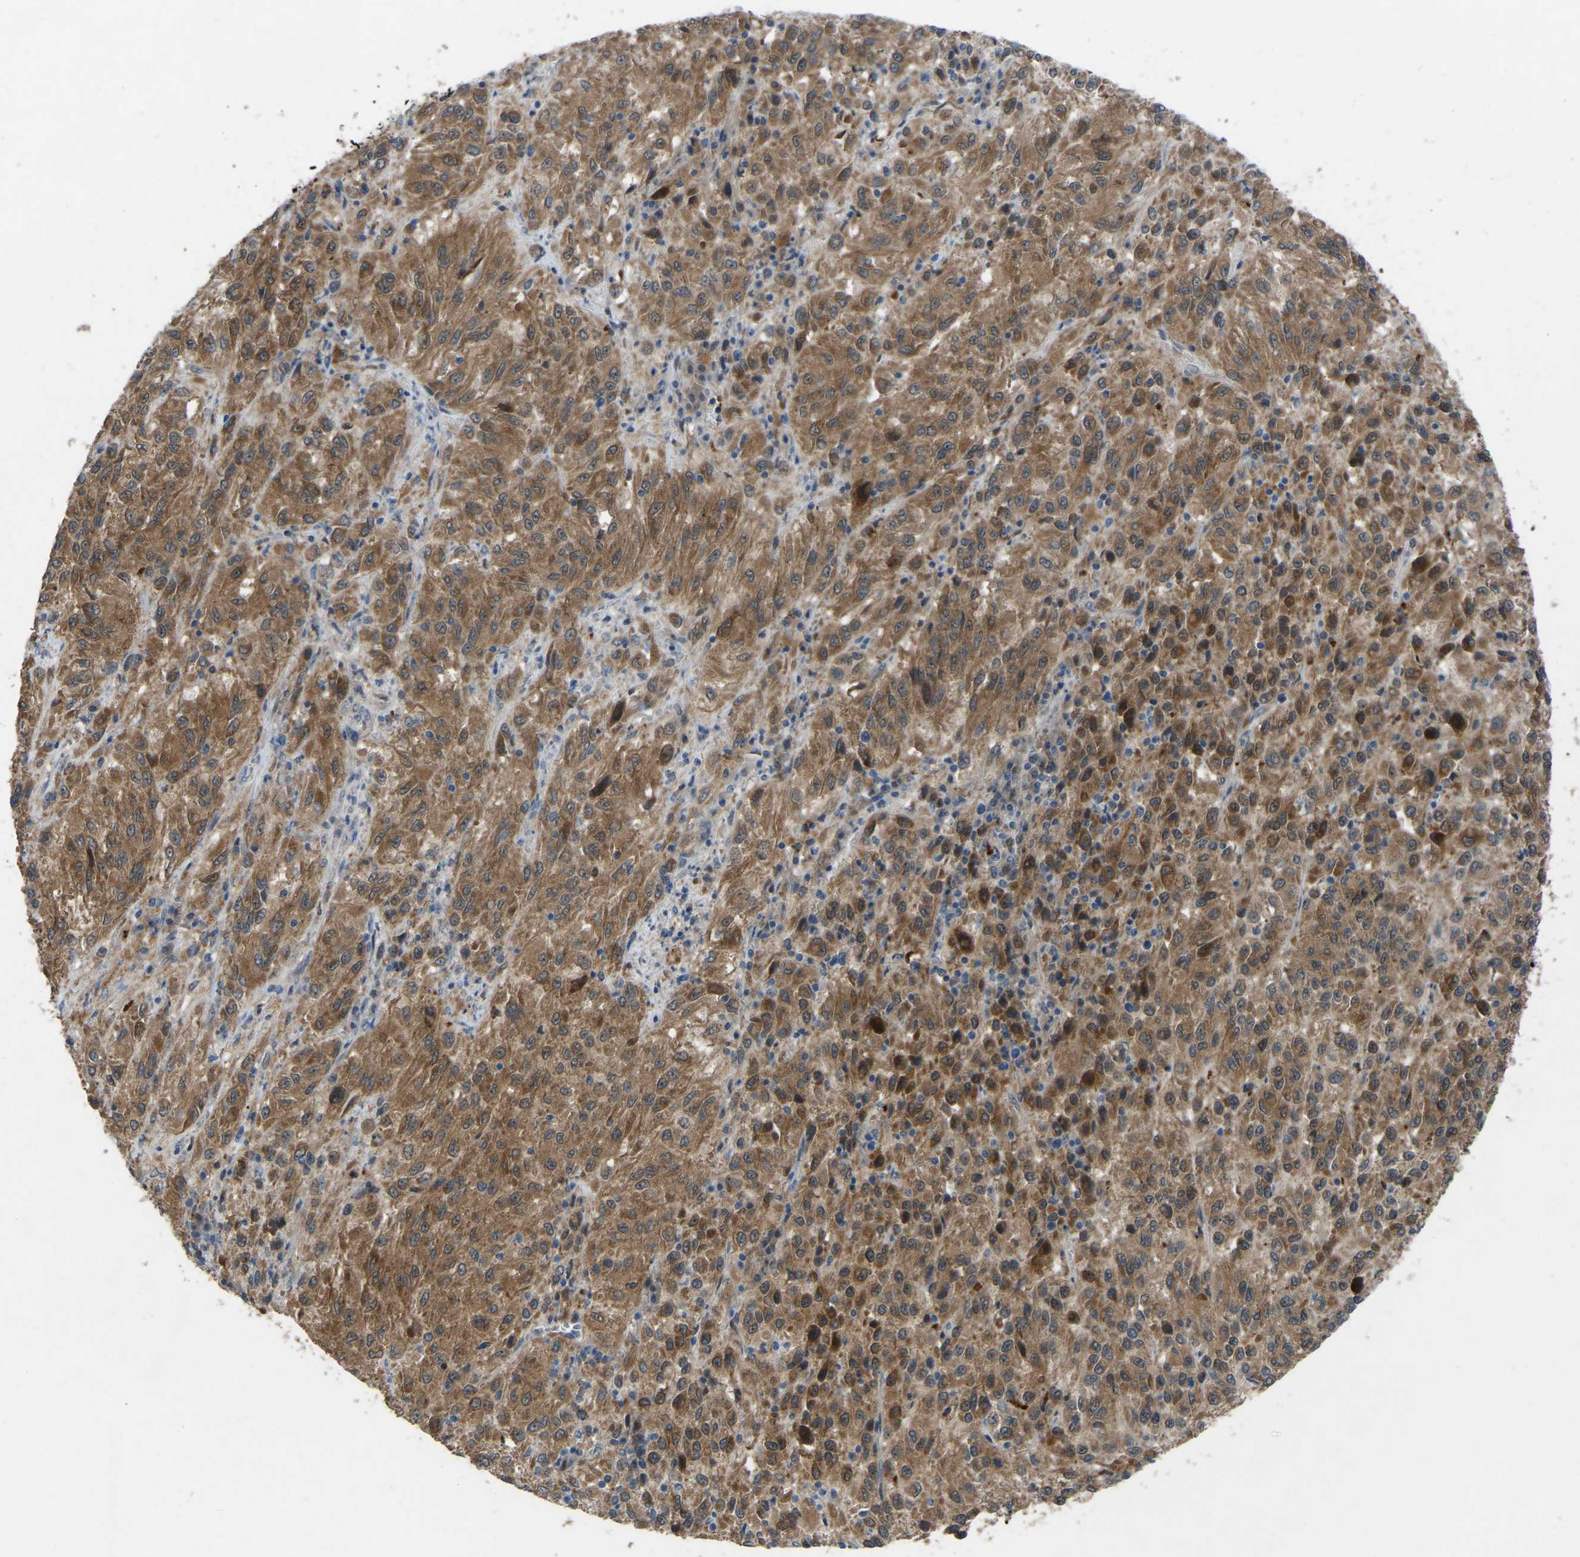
{"staining": {"intensity": "moderate", "quantity": ">75%", "location": "cytoplasmic/membranous"}, "tissue": "melanoma", "cell_type": "Tumor cells", "image_type": "cancer", "snomed": [{"axis": "morphology", "description": "Malignant melanoma, Metastatic site"}, {"axis": "topography", "description": "Lung"}], "caption": "Protein staining of melanoma tissue displays moderate cytoplasmic/membranous positivity in approximately >75% of tumor cells. (Brightfield microscopy of DAB IHC at high magnification).", "gene": "FHIT", "patient": {"sex": "male", "age": 64}}